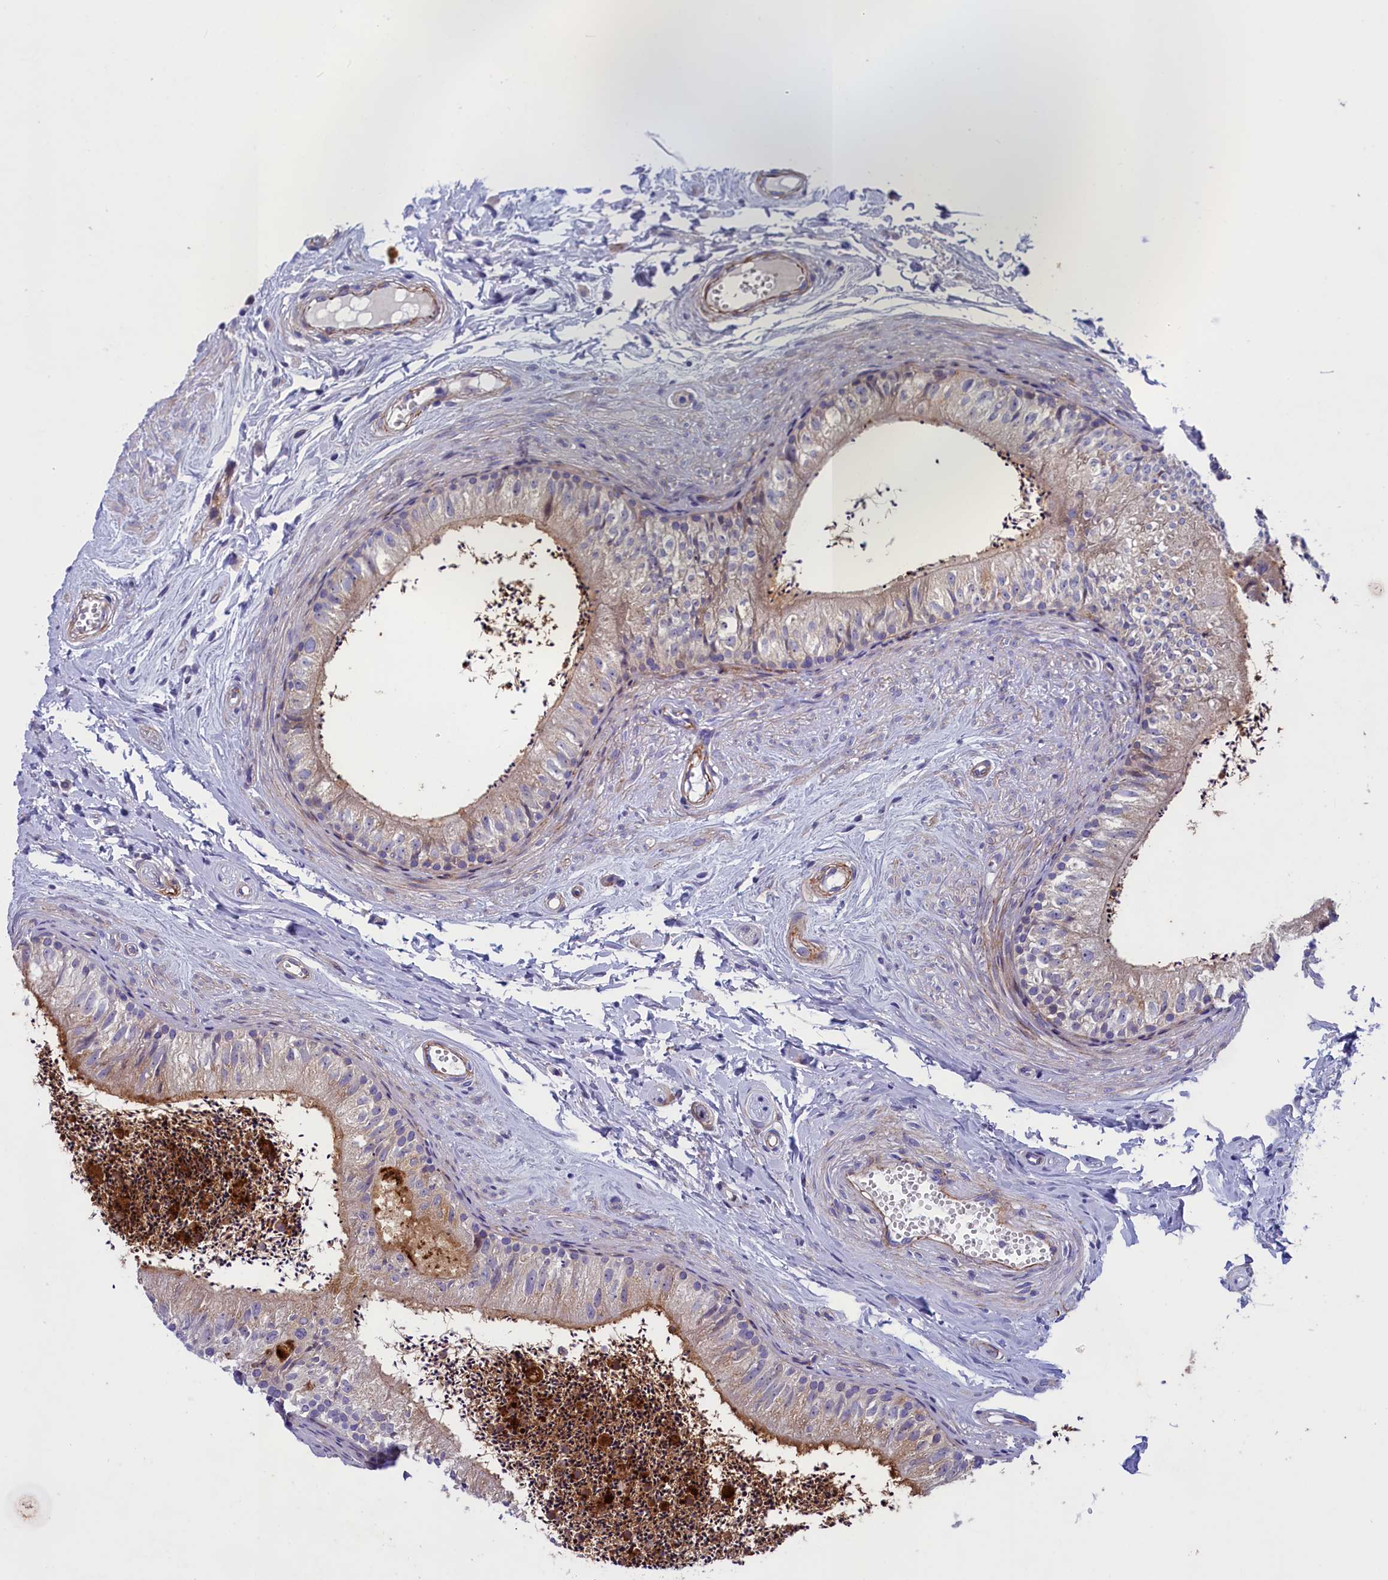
{"staining": {"intensity": "moderate", "quantity": "<25%", "location": "cytoplasmic/membranous"}, "tissue": "epididymis", "cell_type": "Glandular cells", "image_type": "normal", "snomed": [{"axis": "morphology", "description": "Normal tissue, NOS"}, {"axis": "topography", "description": "Epididymis"}], "caption": "A micrograph of epididymis stained for a protein shows moderate cytoplasmic/membranous brown staining in glandular cells.", "gene": "LOXL1", "patient": {"sex": "male", "age": 56}}